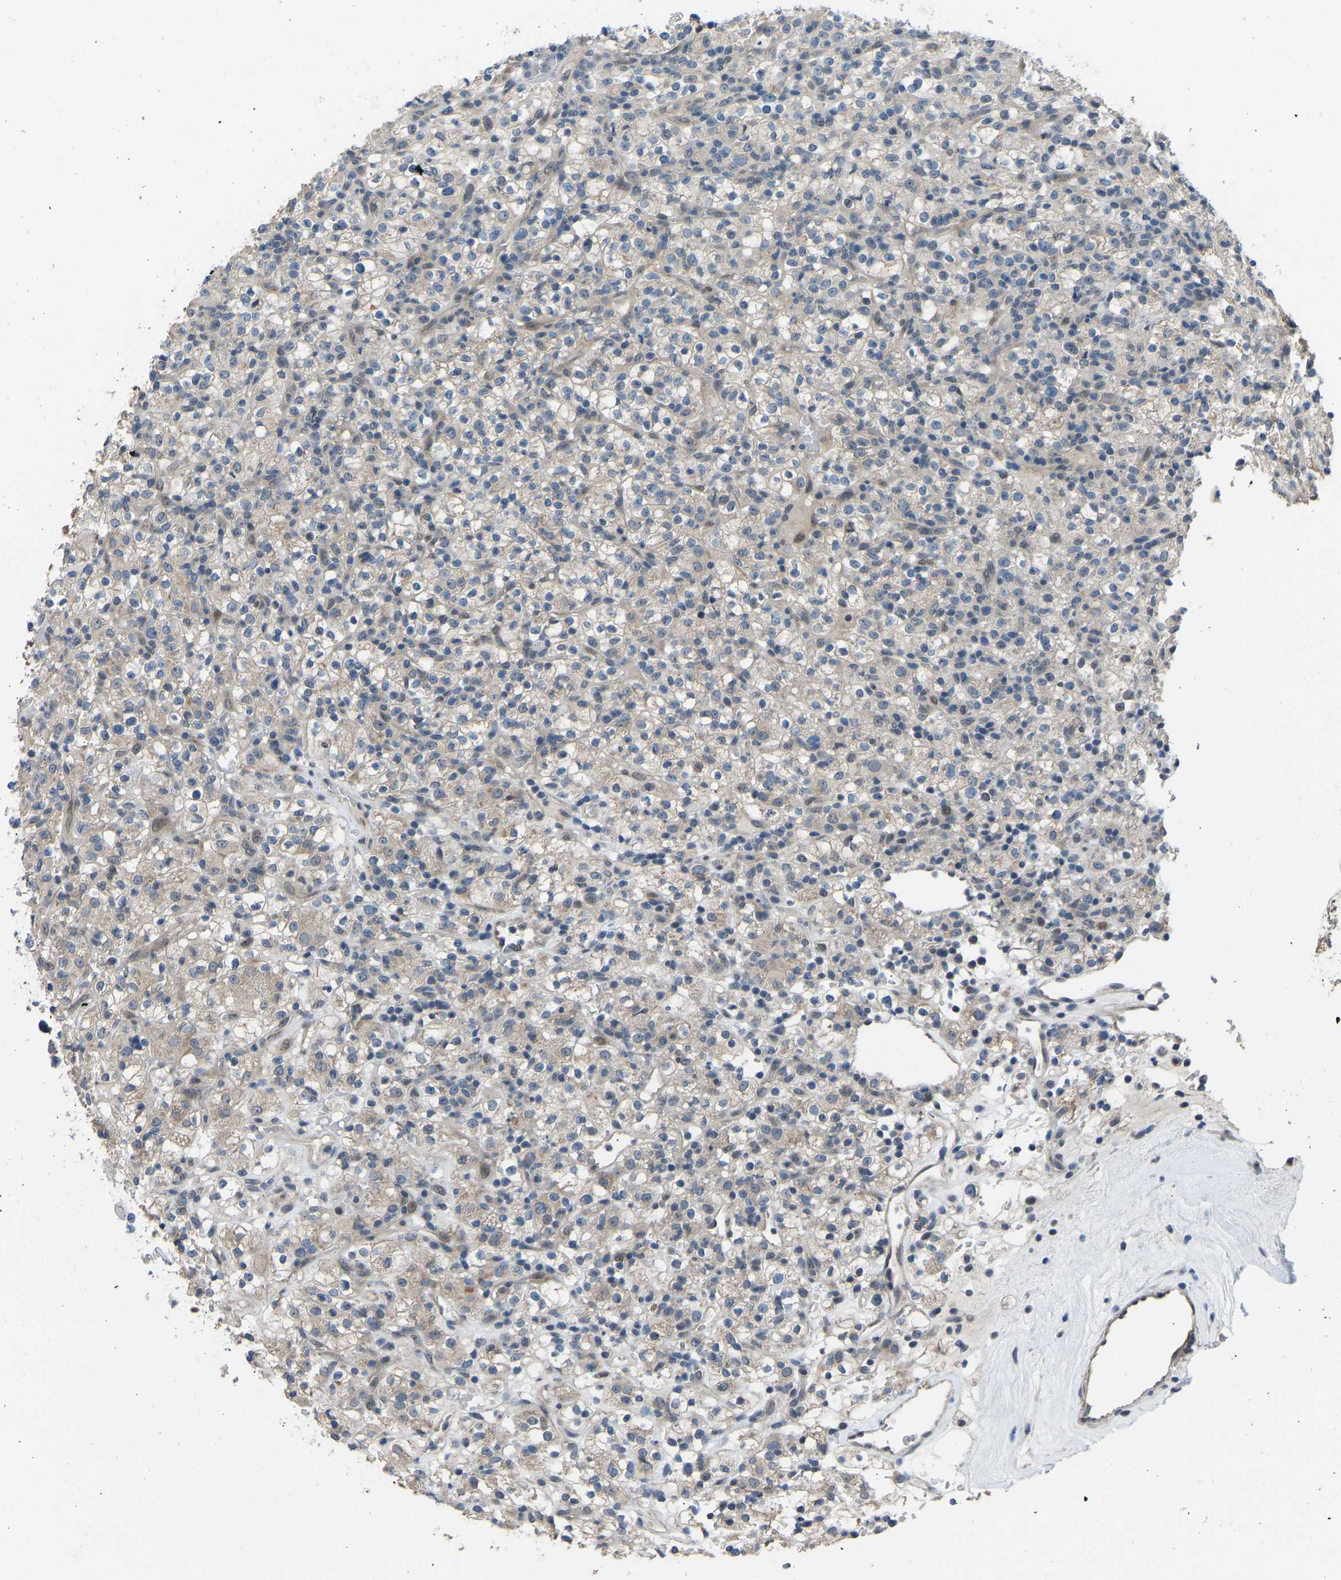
{"staining": {"intensity": "weak", "quantity": ">75%", "location": "cytoplasmic/membranous"}, "tissue": "renal cancer", "cell_type": "Tumor cells", "image_type": "cancer", "snomed": [{"axis": "morphology", "description": "Normal tissue, NOS"}, {"axis": "morphology", "description": "Adenocarcinoma, NOS"}, {"axis": "topography", "description": "Kidney"}], "caption": "Immunohistochemistry (IHC) micrograph of neoplastic tissue: adenocarcinoma (renal) stained using immunohistochemistry displays low levels of weak protein expression localized specifically in the cytoplasmic/membranous of tumor cells, appearing as a cytoplasmic/membranous brown color.", "gene": "CDK2AP1", "patient": {"sex": "female", "age": 72}}